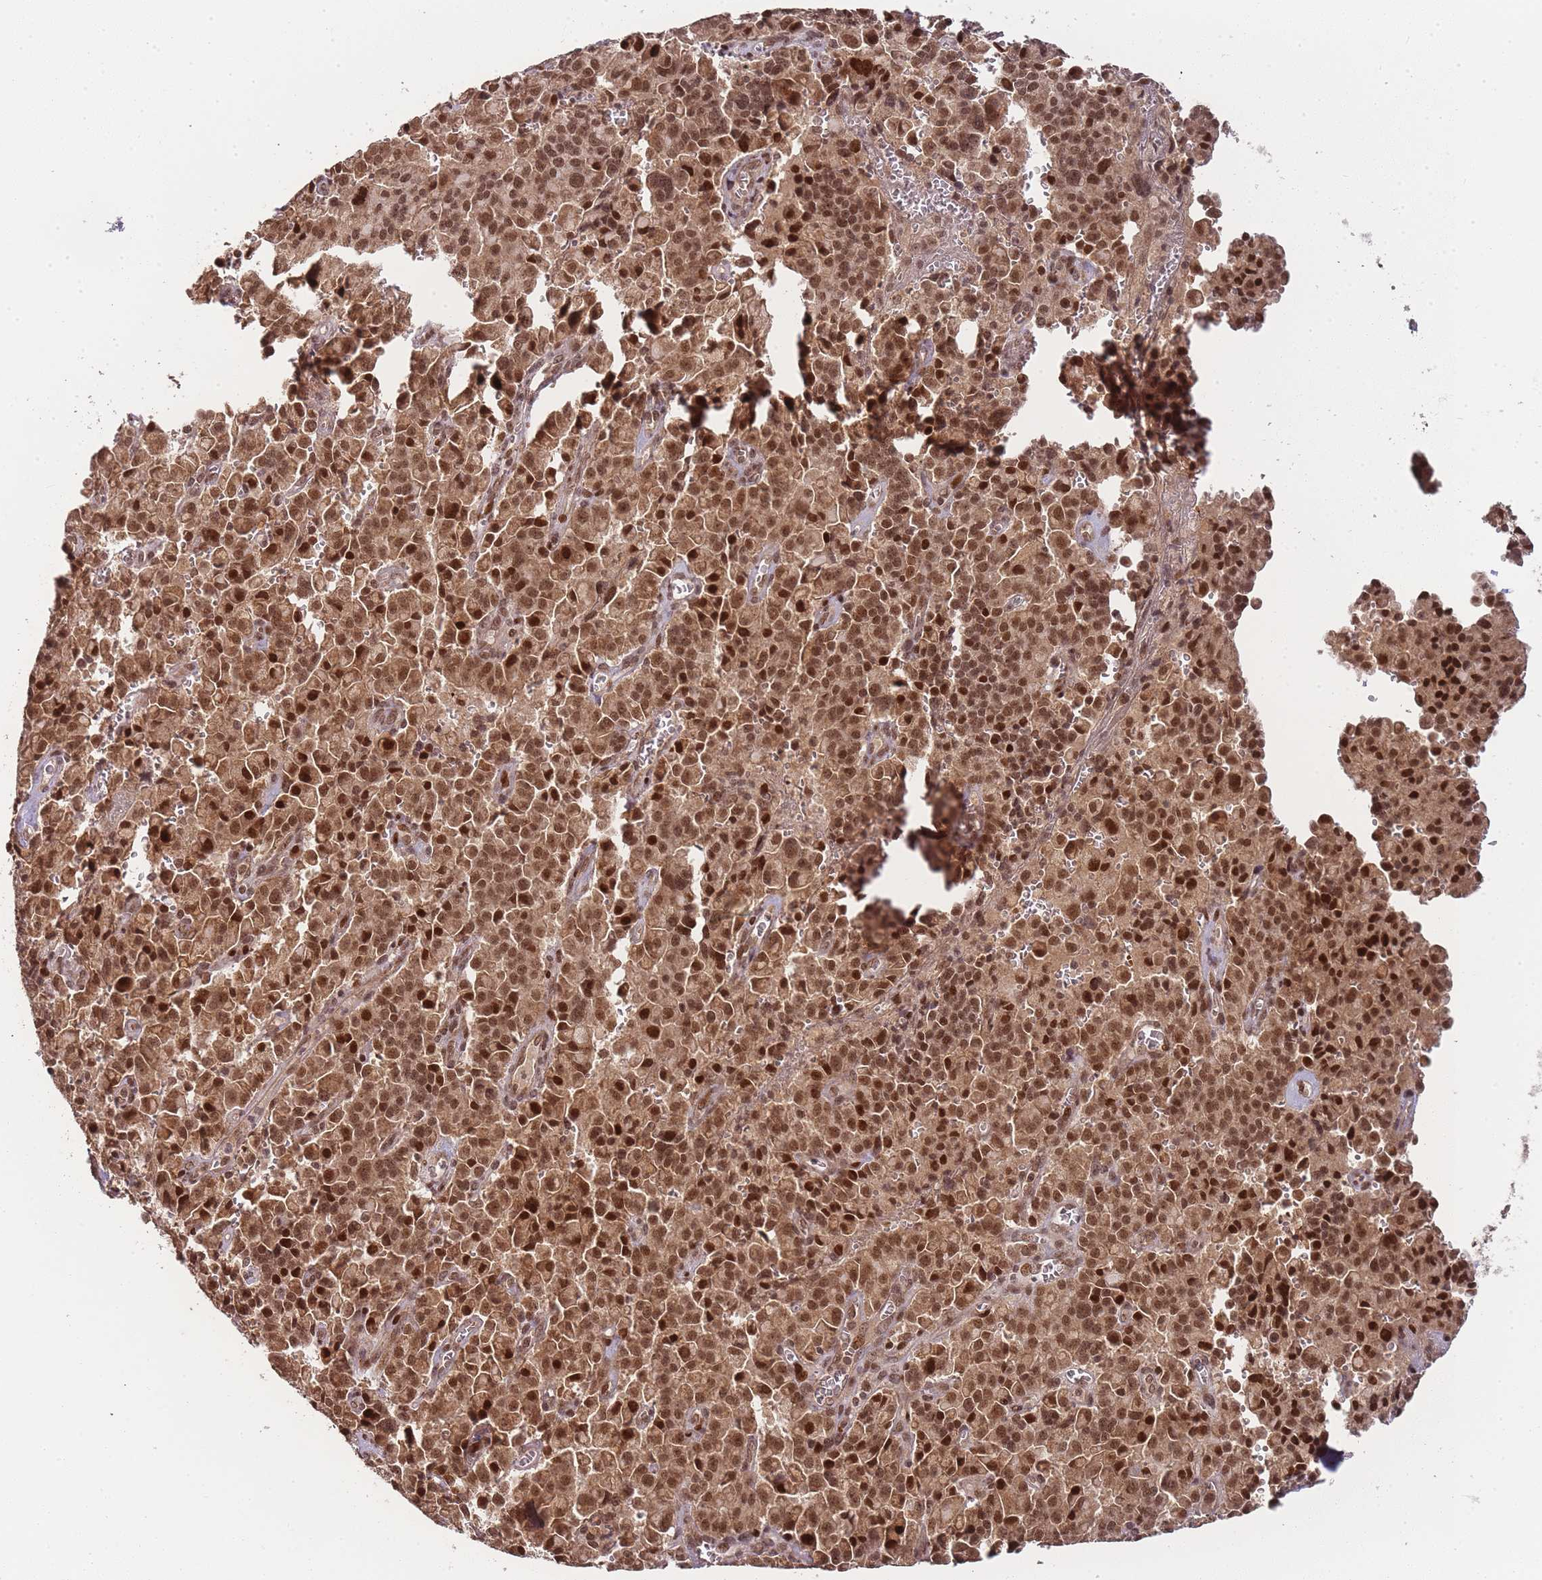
{"staining": {"intensity": "strong", "quantity": ">75%", "location": "cytoplasmic/membranous,nuclear"}, "tissue": "pancreatic cancer", "cell_type": "Tumor cells", "image_type": "cancer", "snomed": [{"axis": "morphology", "description": "Adenocarcinoma, NOS"}, {"axis": "topography", "description": "Pancreas"}], "caption": "Approximately >75% of tumor cells in pancreatic adenocarcinoma show strong cytoplasmic/membranous and nuclear protein staining as visualized by brown immunohistochemical staining.", "gene": "ZNF497", "patient": {"sex": "male", "age": 65}}